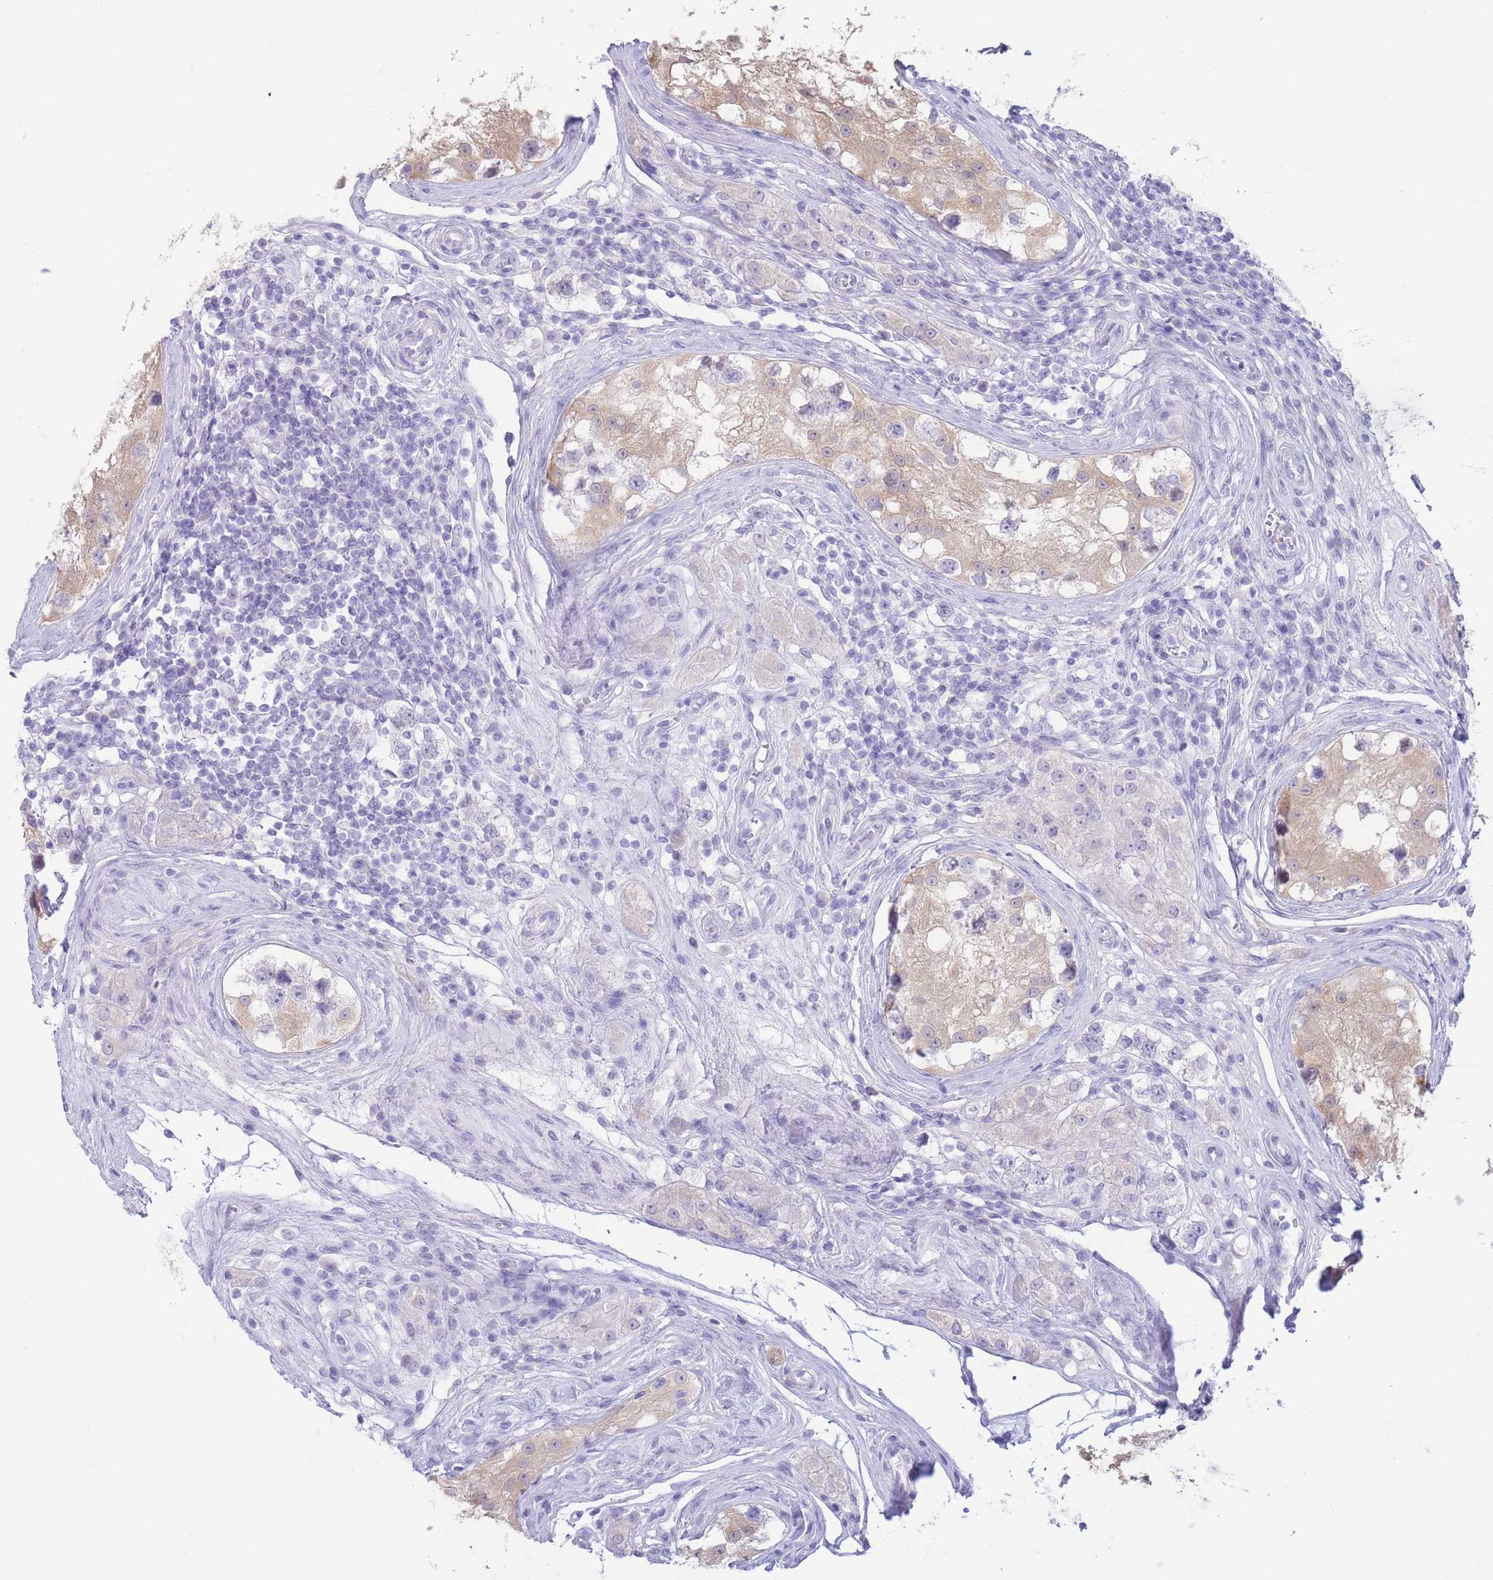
{"staining": {"intensity": "negative", "quantity": "none", "location": "none"}, "tissue": "testis cancer", "cell_type": "Tumor cells", "image_type": "cancer", "snomed": [{"axis": "morphology", "description": "Seminoma, NOS"}, {"axis": "topography", "description": "Testis"}], "caption": "Human seminoma (testis) stained for a protein using immunohistochemistry (IHC) reveals no staining in tumor cells.", "gene": "FAH", "patient": {"sex": "male", "age": 34}}